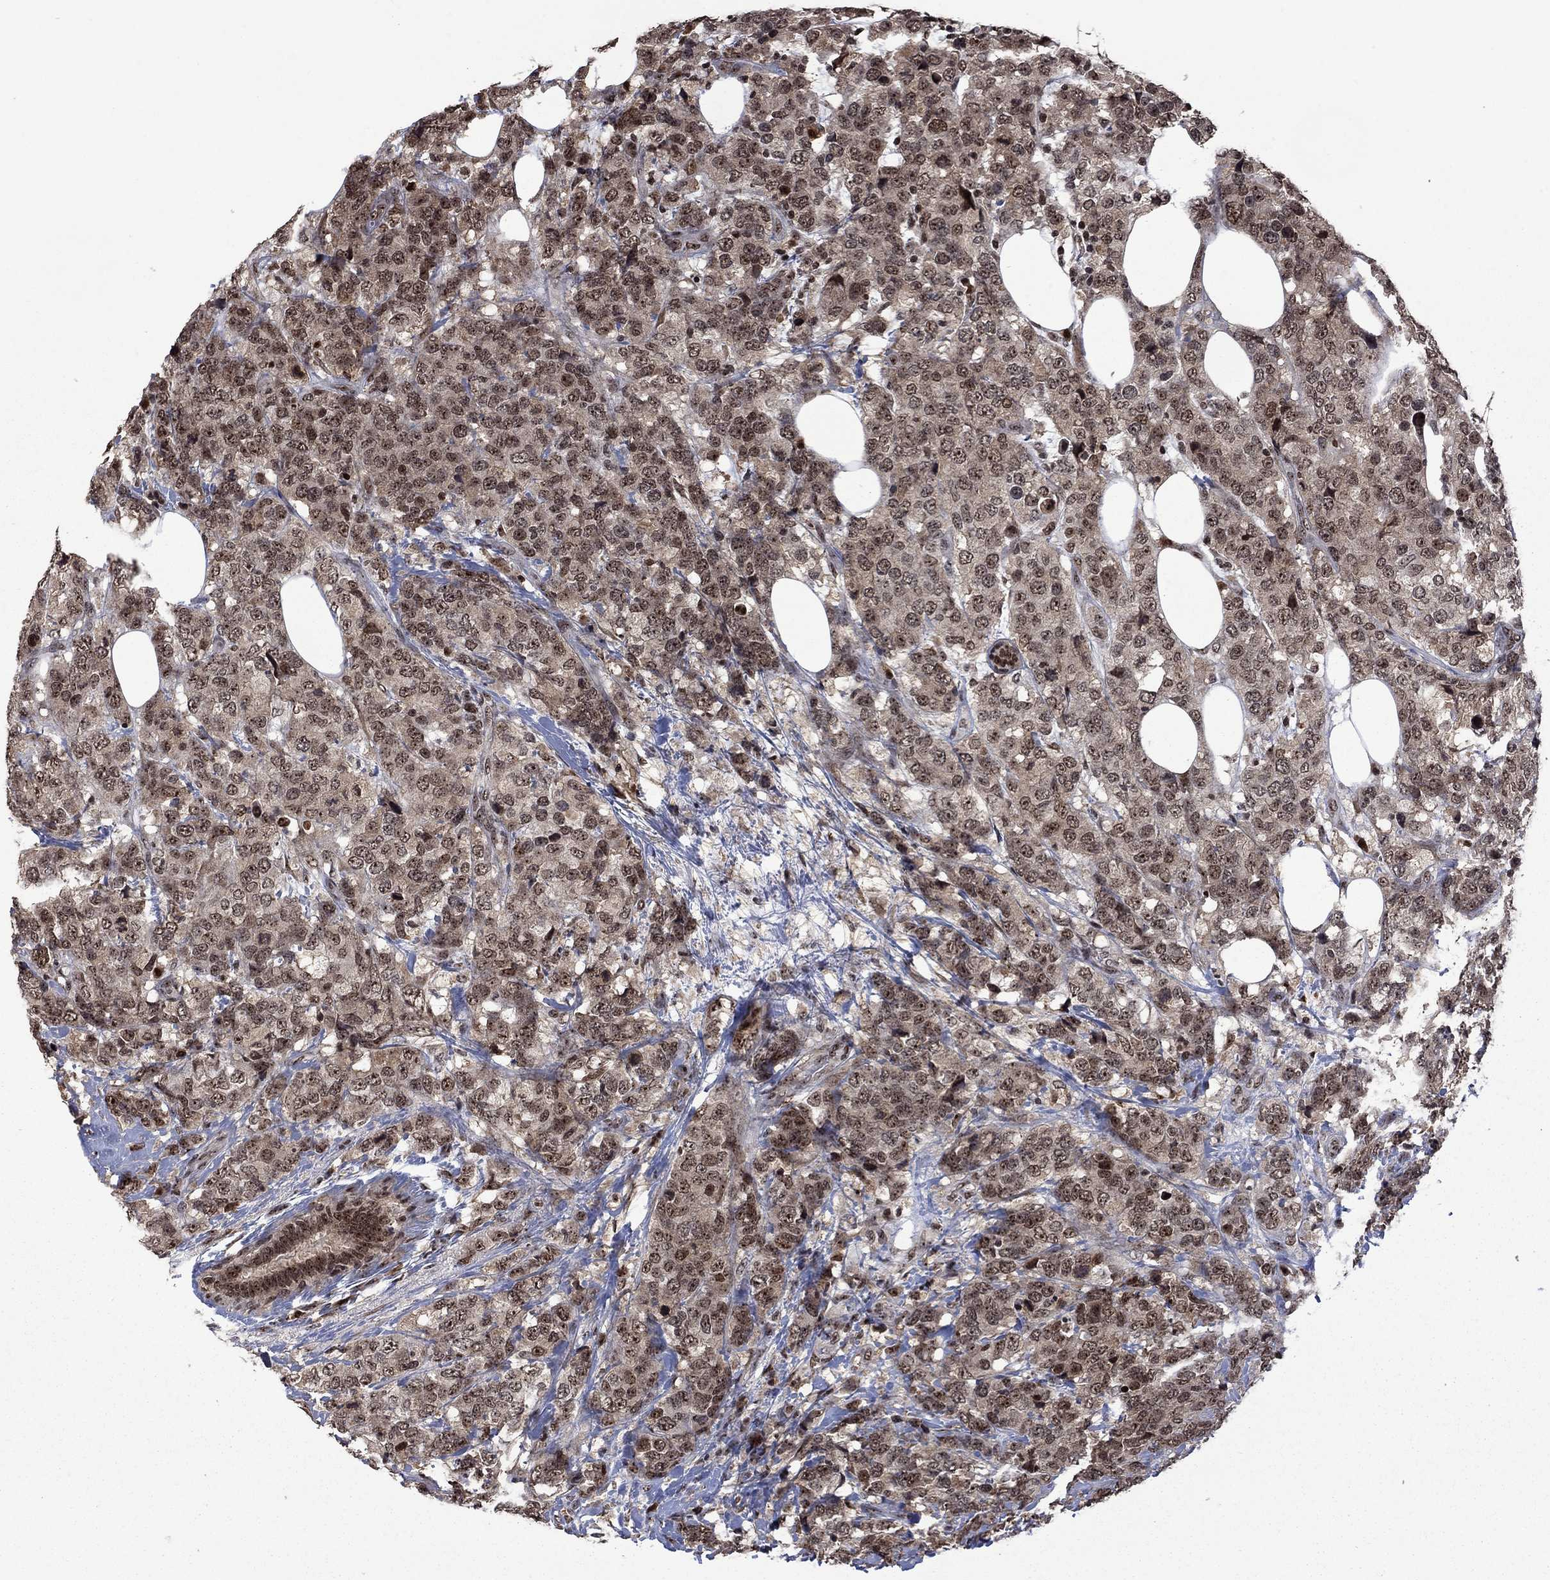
{"staining": {"intensity": "moderate", "quantity": ">75%", "location": "cytoplasmic/membranous,nuclear"}, "tissue": "breast cancer", "cell_type": "Tumor cells", "image_type": "cancer", "snomed": [{"axis": "morphology", "description": "Lobular carcinoma"}, {"axis": "topography", "description": "Breast"}], "caption": "Protein expression analysis of human lobular carcinoma (breast) reveals moderate cytoplasmic/membranous and nuclear positivity in about >75% of tumor cells.", "gene": "FBL", "patient": {"sex": "female", "age": 59}}